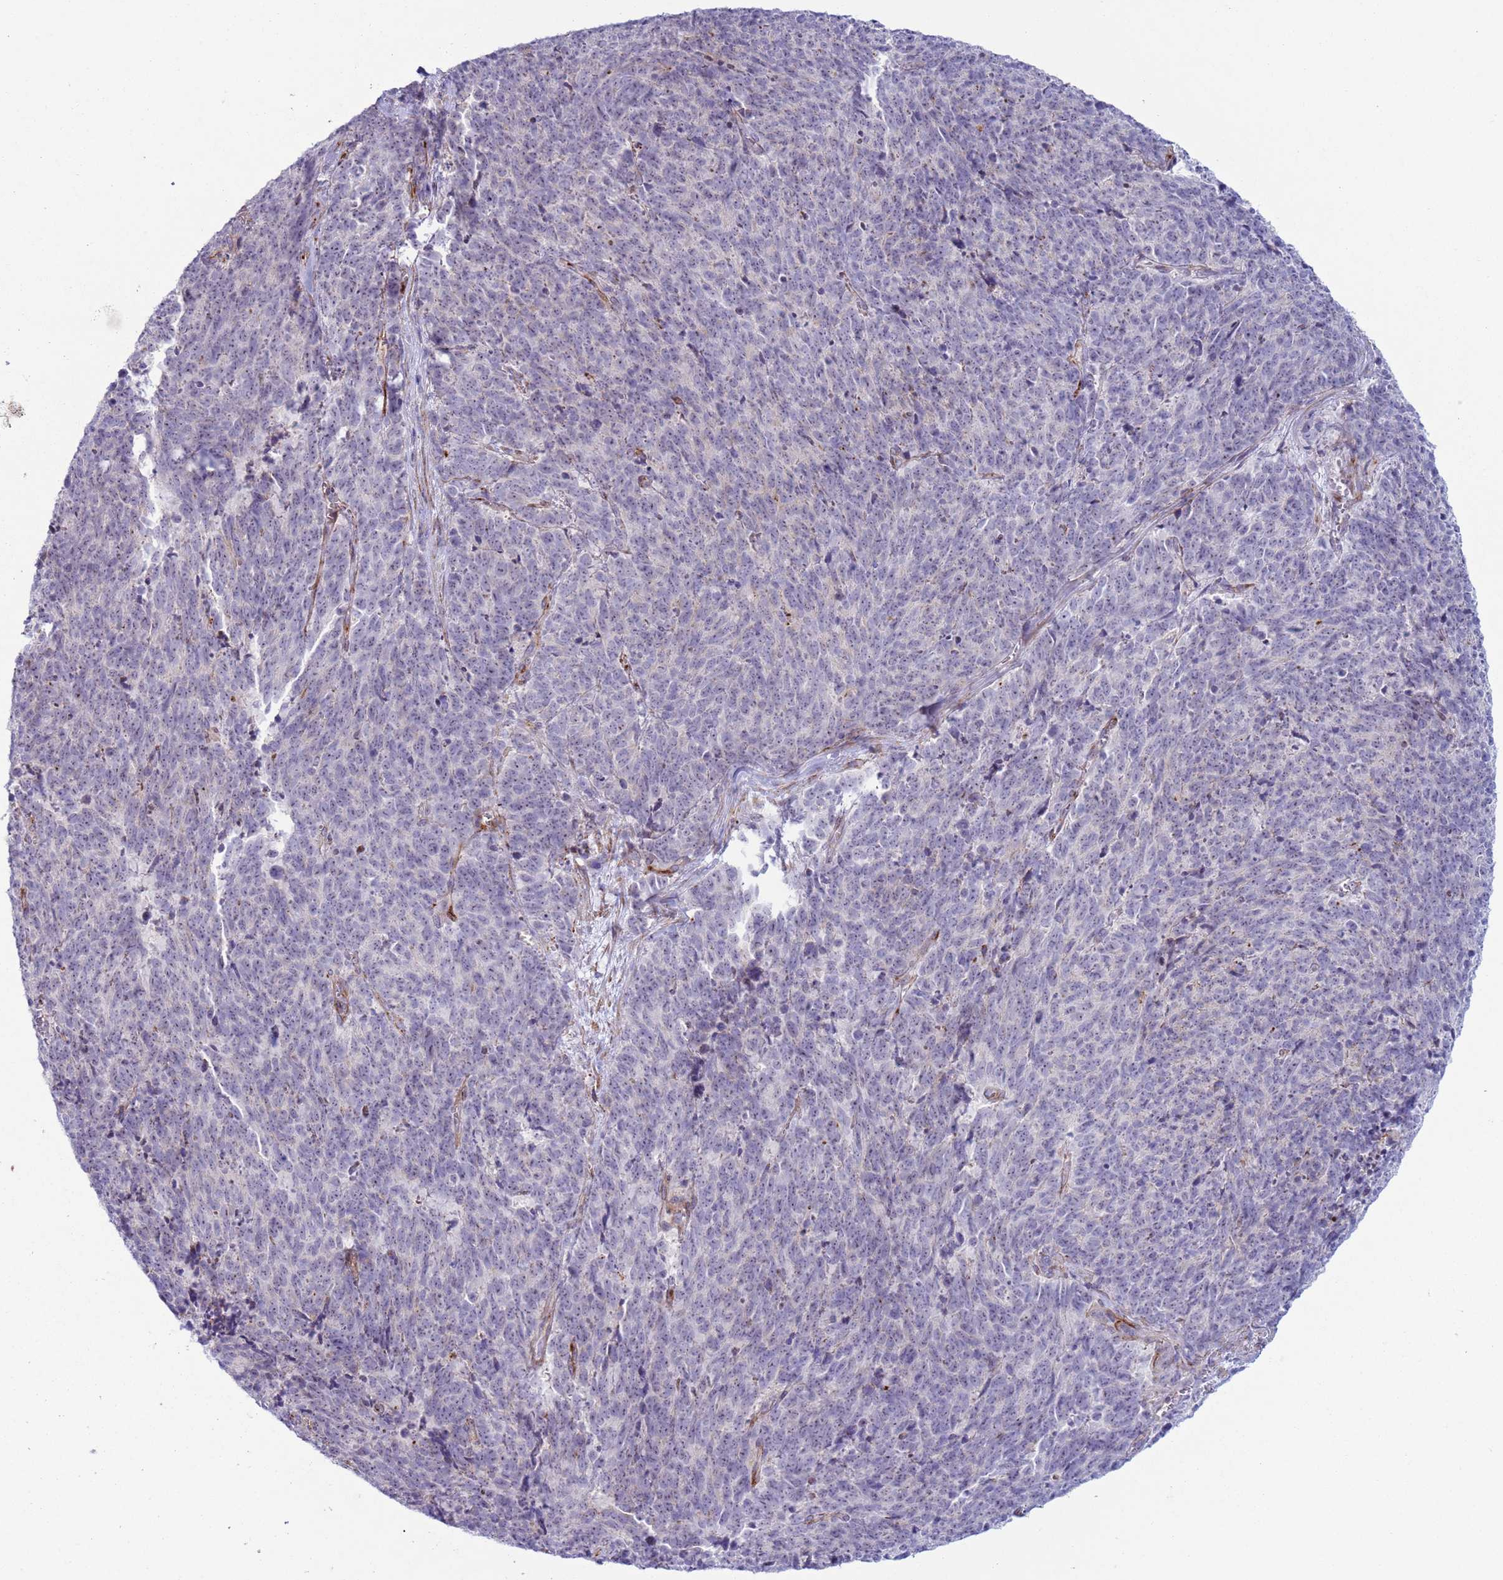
{"staining": {"intensity": "negative", "quantity": "none", "location": "none"}, "tissue": "cervical cancer", "cell_type": "Tumor cells", "image_type": "cancer", "snomed": [{"axis": "morphology", "description": "Squamous cell carcinoma, NOS"}, {"axis": "topography", "description": "Cervix"}], "caption": "An immunohistochemistry (IHC) image of cervical squamous cell carcinoma is shown. There is no staining in tumor cells of cervical squamous cell carcinoma. (Stains: DAB (3,3'-diaminobenzidine) immunohistochemistry (IHC) with hematoxylin counter stain, Microscopy: brightfield microscopy at high magnification).", "gene": "HEATR1", "patient": {"sex": "female", "age": 29}}